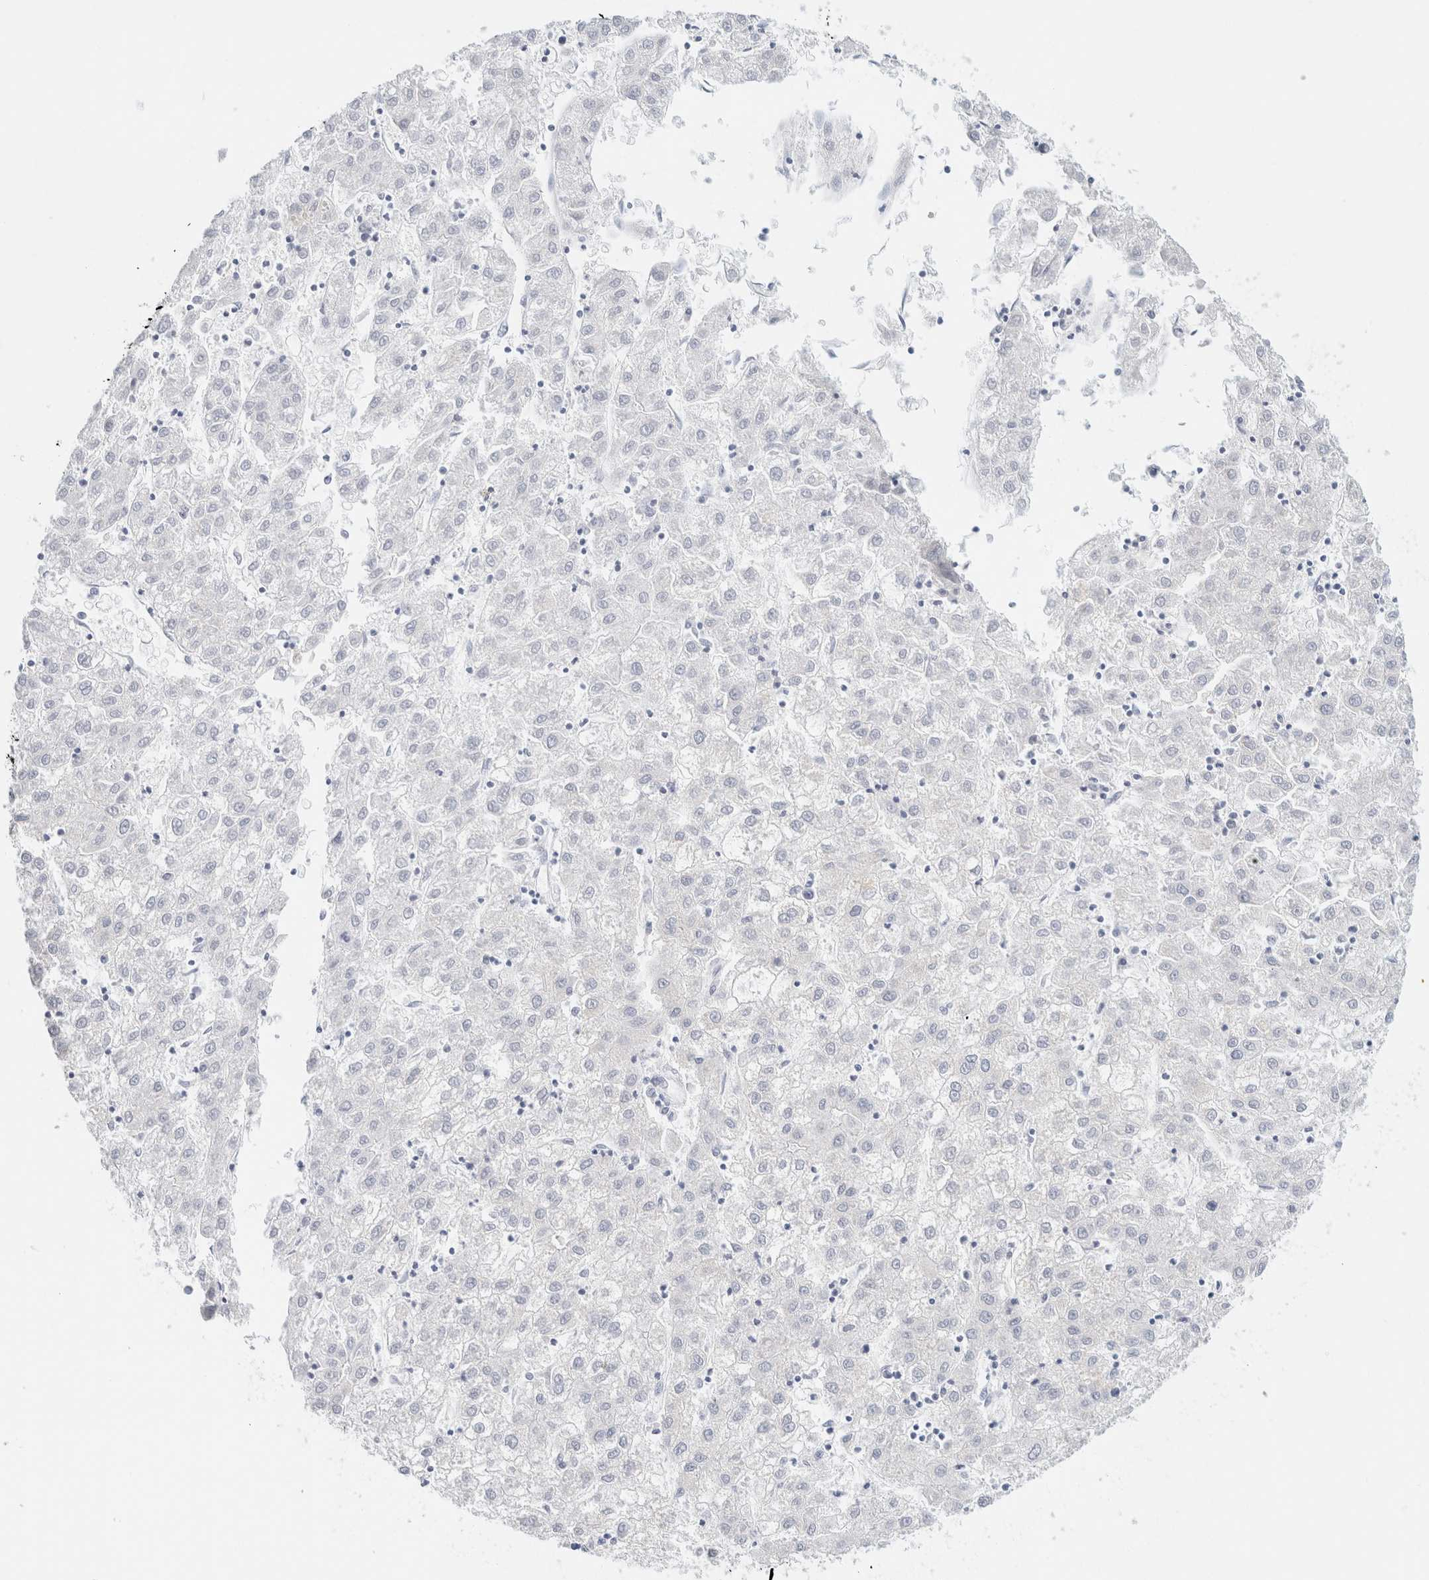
{"staining": {"intensity": "negative", "quantity": "none", "location": "none"}, "tissue": "liver cancer", "cell_type": "Tumor cells", "image_type": "cancer", "snomed": [{"axis": "morphology", "description": "Carcinoma, Hepatocellular, NOS"}, {"axis": "topography", "description": "Liver"}], "caption": "Immunohistochemistry (IHC) of human liver cancer exhibits no staining in tumor cells.", "gene": "KRT20", "patient": {"sex": "male", "age": 72}}